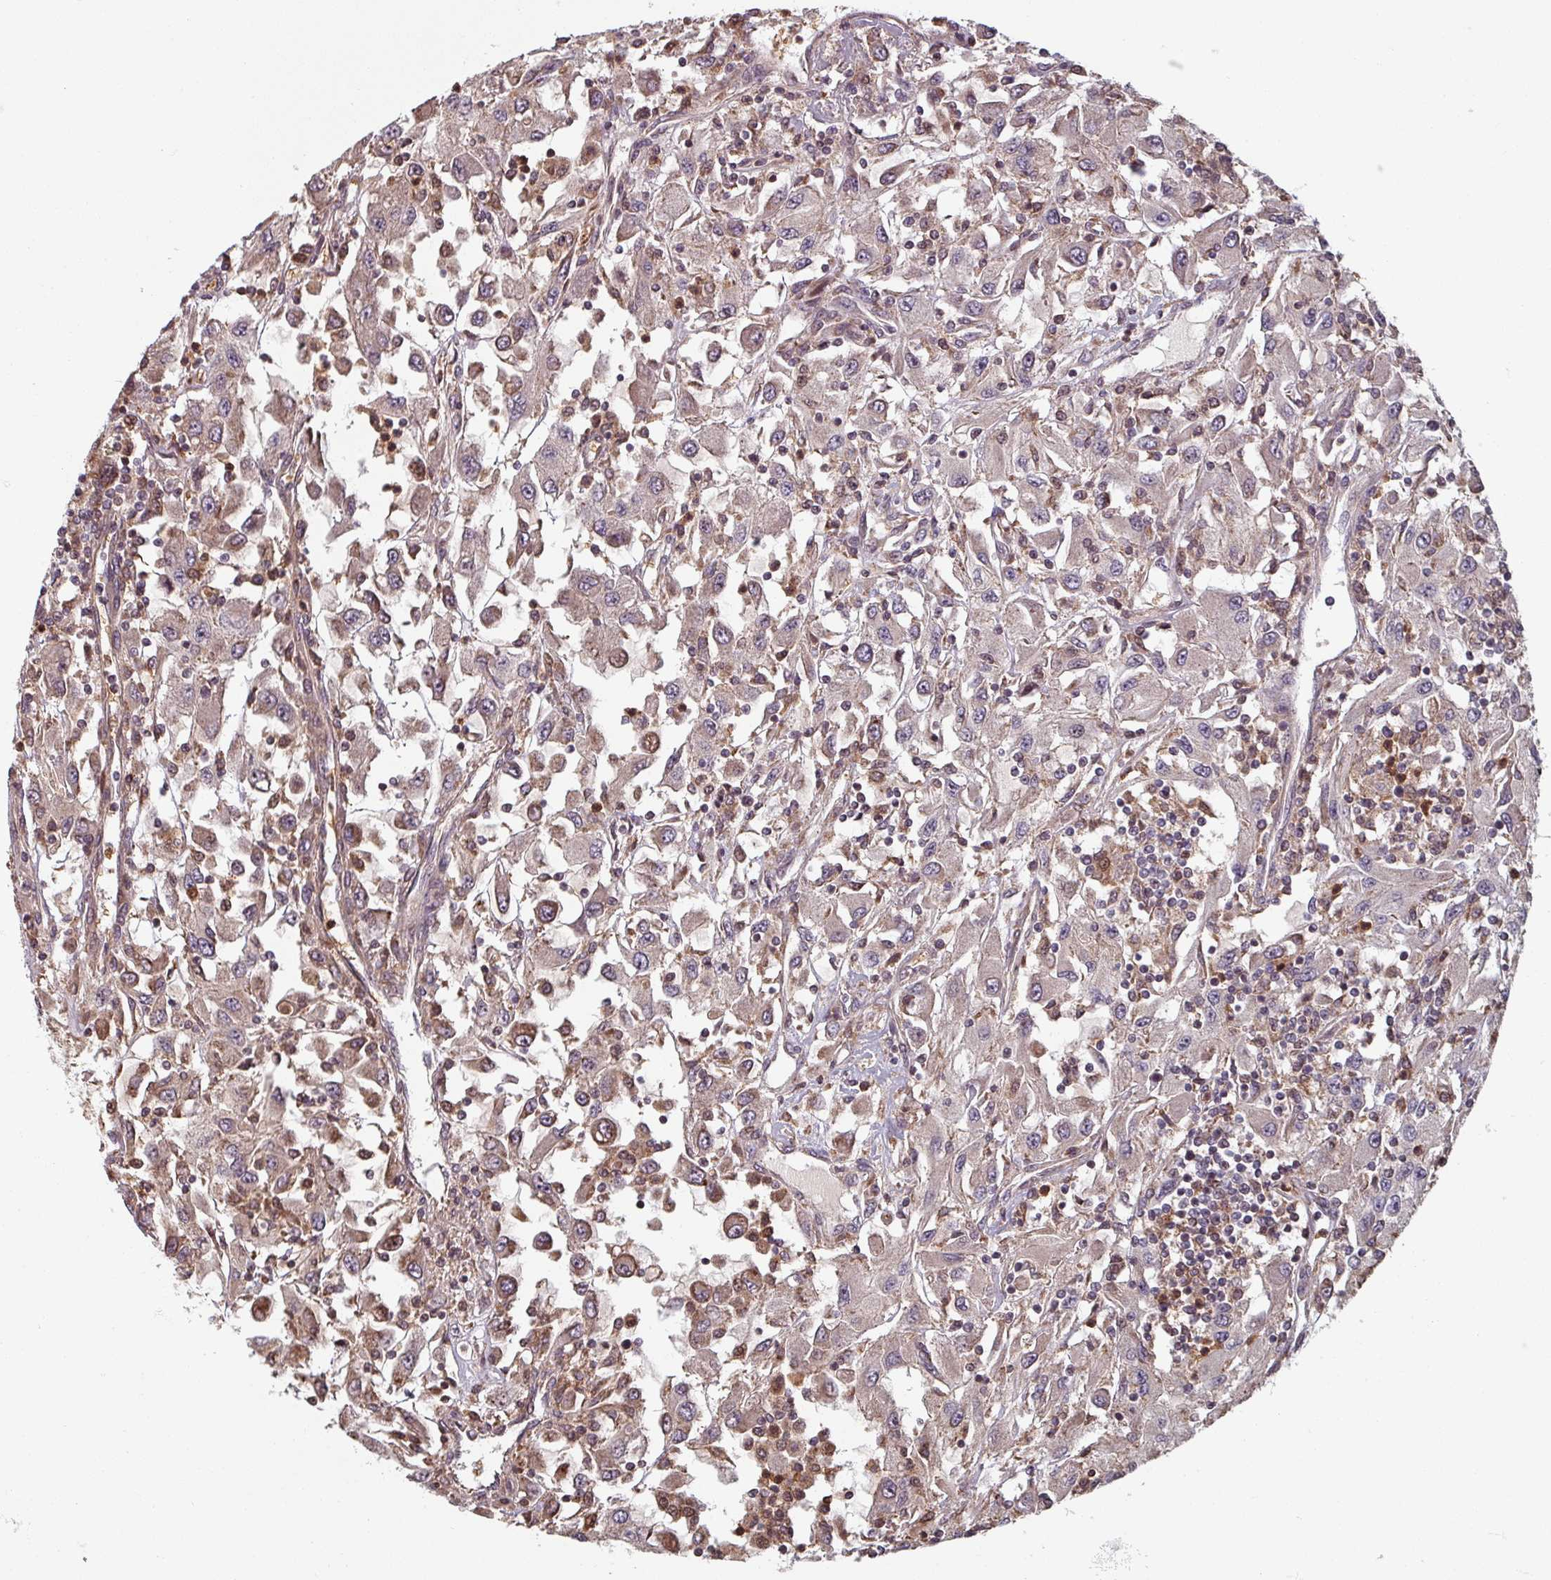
{"staining": {"intensity": "weak", "quantity": "<25%", "location": "cytoplasmic/membranous"}, "tissue": "renal cancer", "cell_type": "Tumor cells", "image_type": "cancer", "snomed": [{"axis": "morphology", "description": "Adenocarcinoma, NOS"}, {"axis": "topography", "description": "Kidney"}], "caption": "This is an IHC image of human renal cancer (adenocarcinoma). There is no positivity in tumor cells.", "gene": "EID1", "patient": {"sex": "female", "age": 67}}